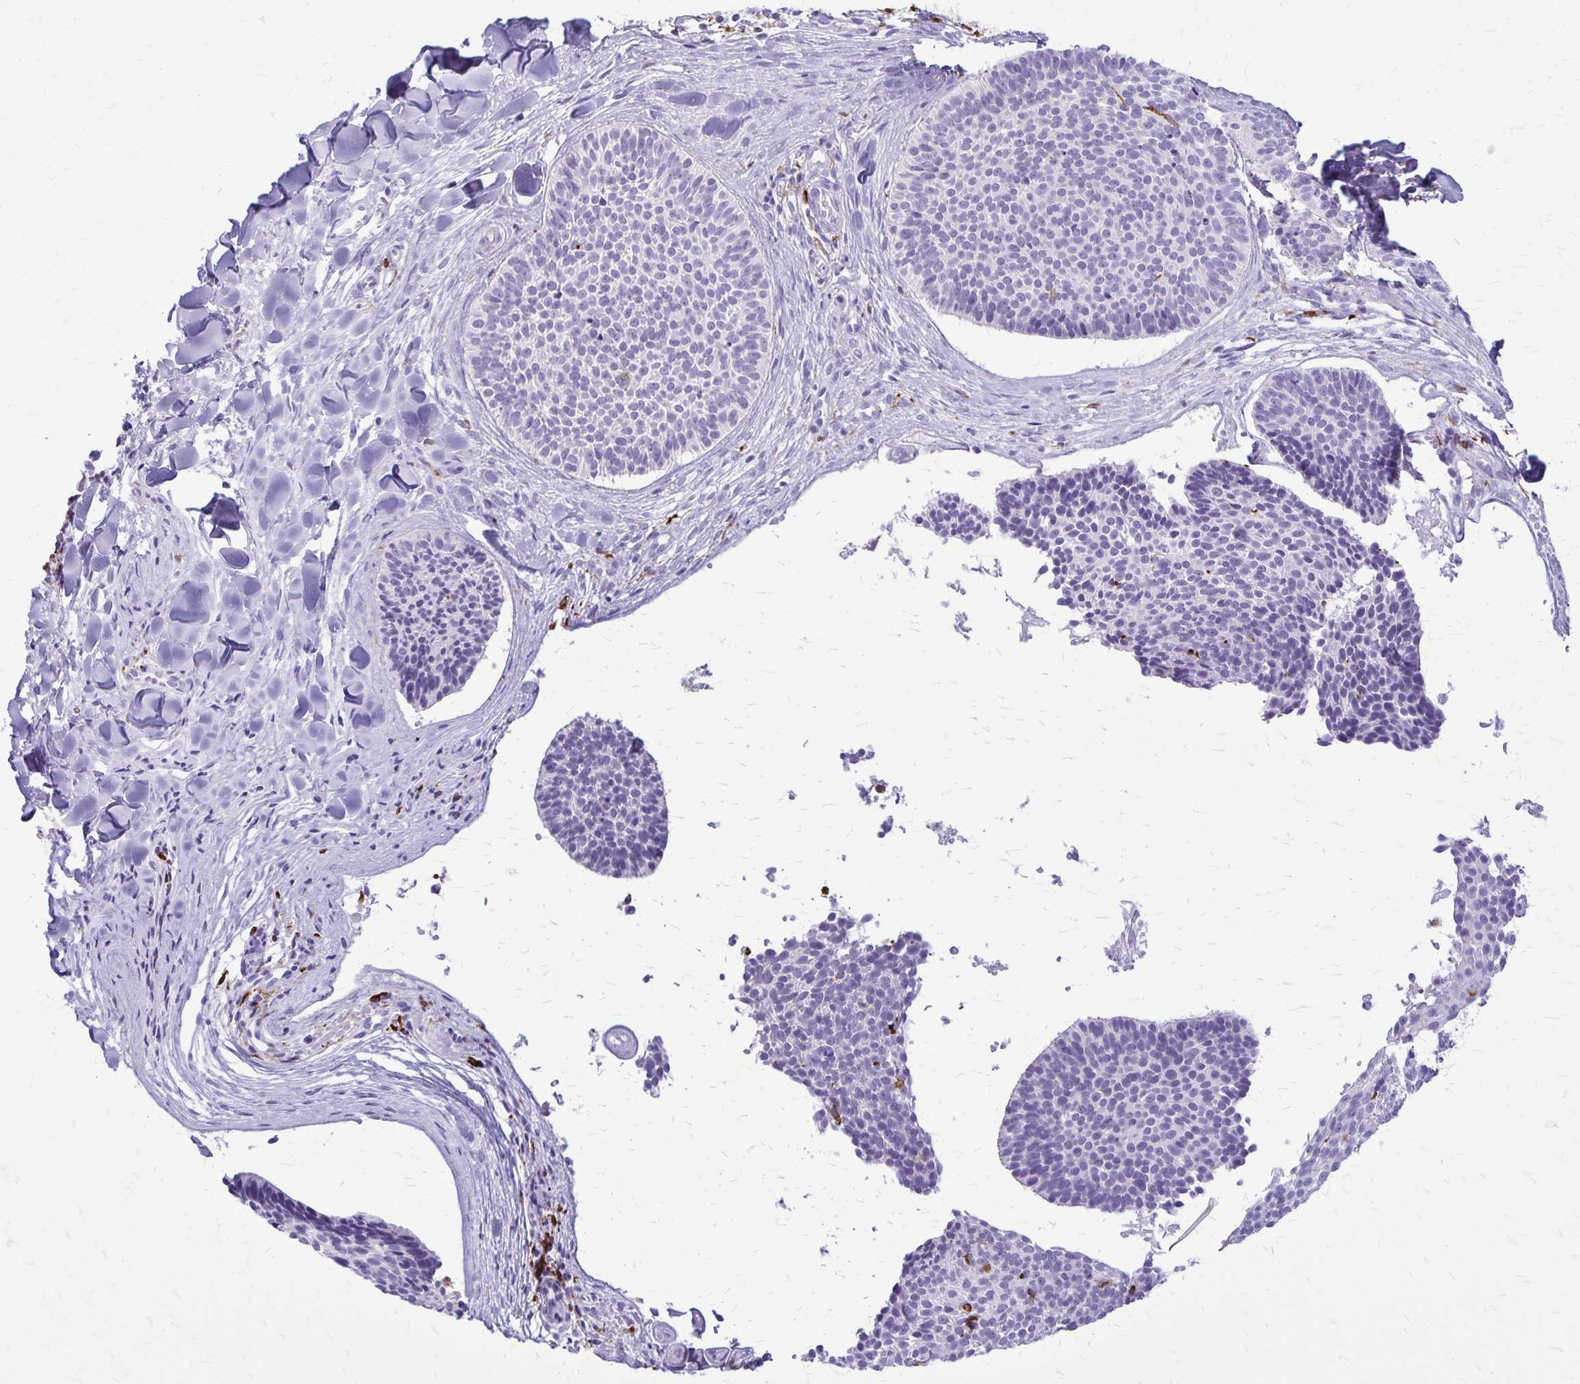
{"staining": {"intensity": "negative", "quantity": "none", "location": "none"}, "tissue": "skin cancer", "cell_type": "Tumor cells", "image_type": "cancer", "snomed": [{"axis": "morphology", "description": "Basal cell carcinoma"}, {"axis": "topography", "description": "Skin"}], "caption": "Immunohistochemical staining of skin basal cell carcinoma demonstrates no significant positivity in tumor cells.", "gene": "RTN1", "patient": {"sex": "male", "age": 82}}